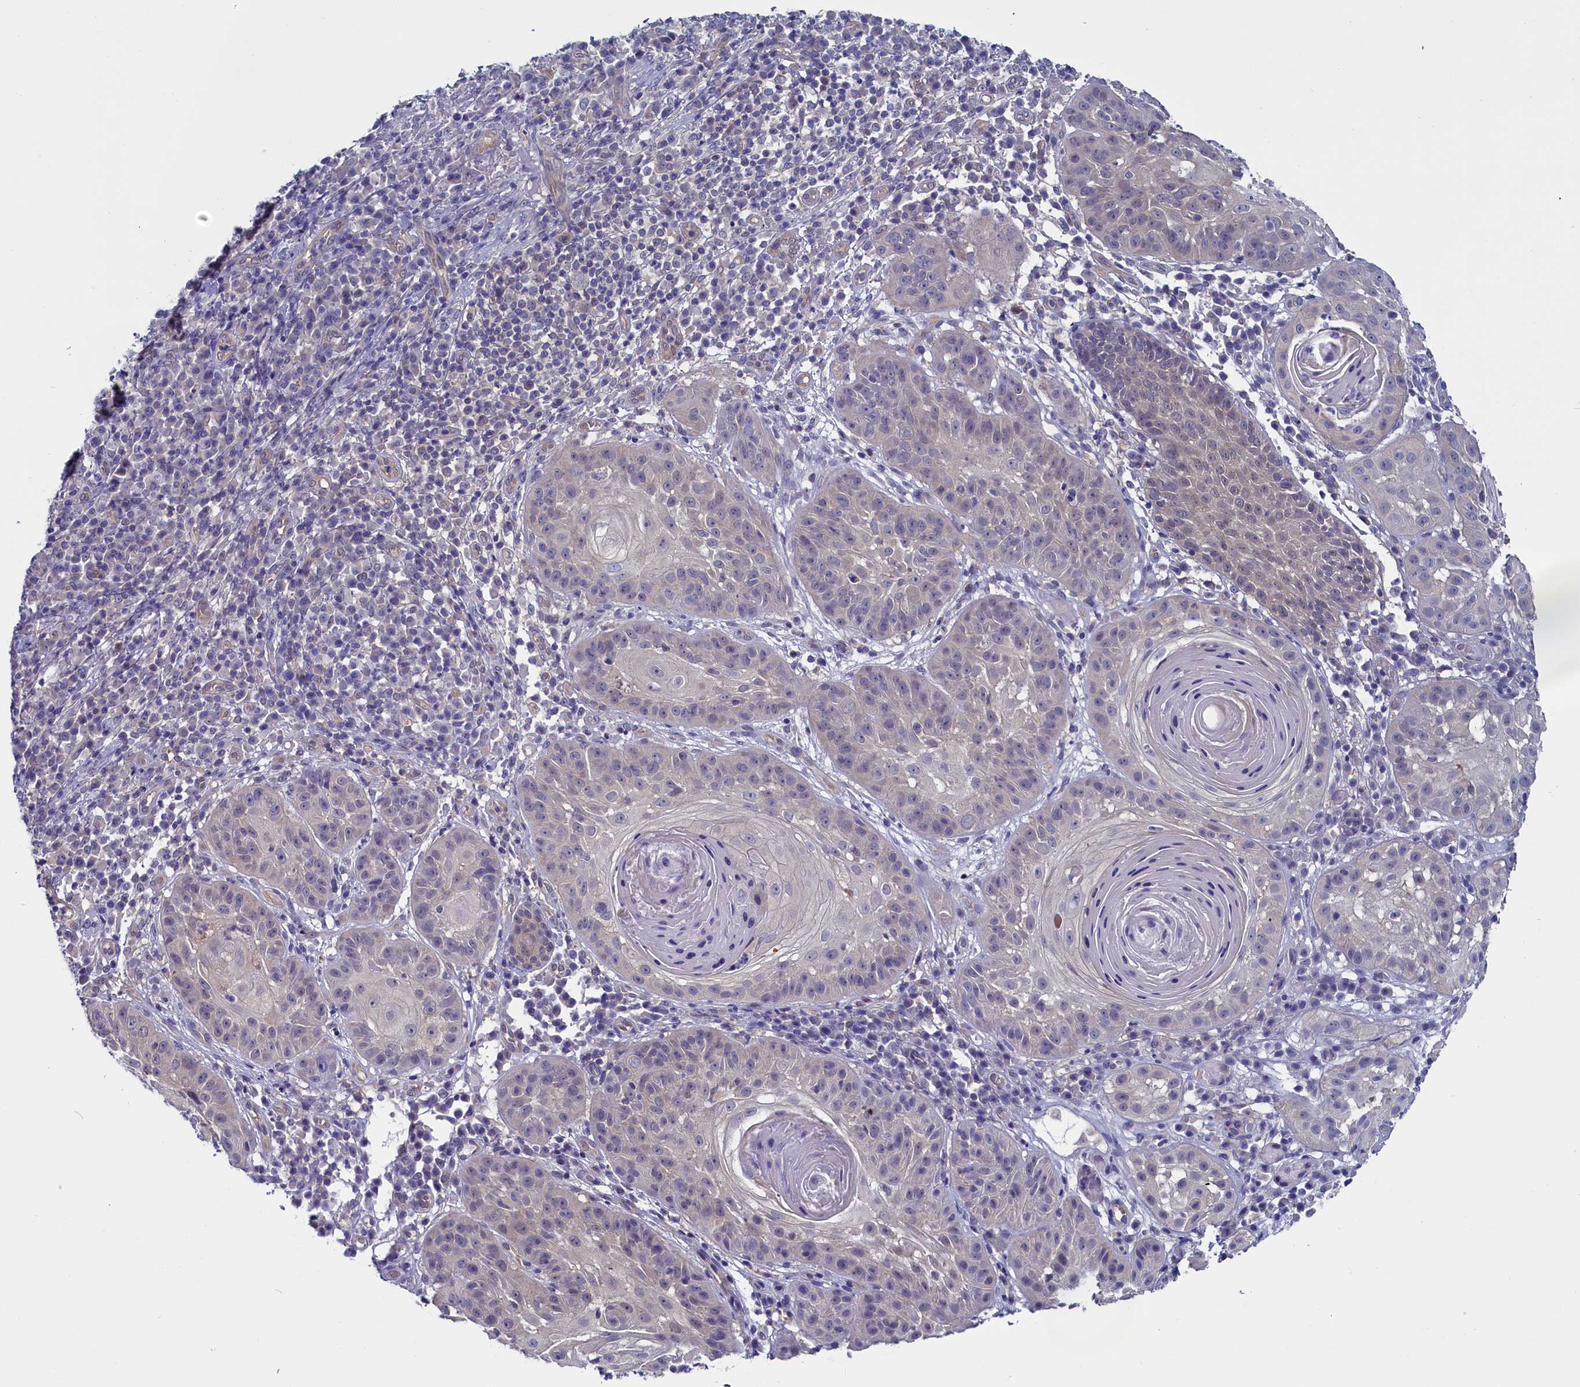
{"staining": {"intensity": "negative", "quantity": "none", "location": "none"}, "tissue": "skin cancer", "cell_type": "Tumor cells", "image_type": "cancer", "snomed": [{"axis": "morphology", "description": "Normal tissue, NOS"}, {"axis": "morphology", "description": "Basal cell carcinoma"}, {"axis": "topography", "description": "Skin"}], "caption": "DAB (3,3'-diaminobenzidine) immunohistochemical staining of skin basal cell carcinoma exhibits no significant positivity in tumor cells.", "gene": "CIAPIN1", "patient": {"sex": "male", "age": 93}}